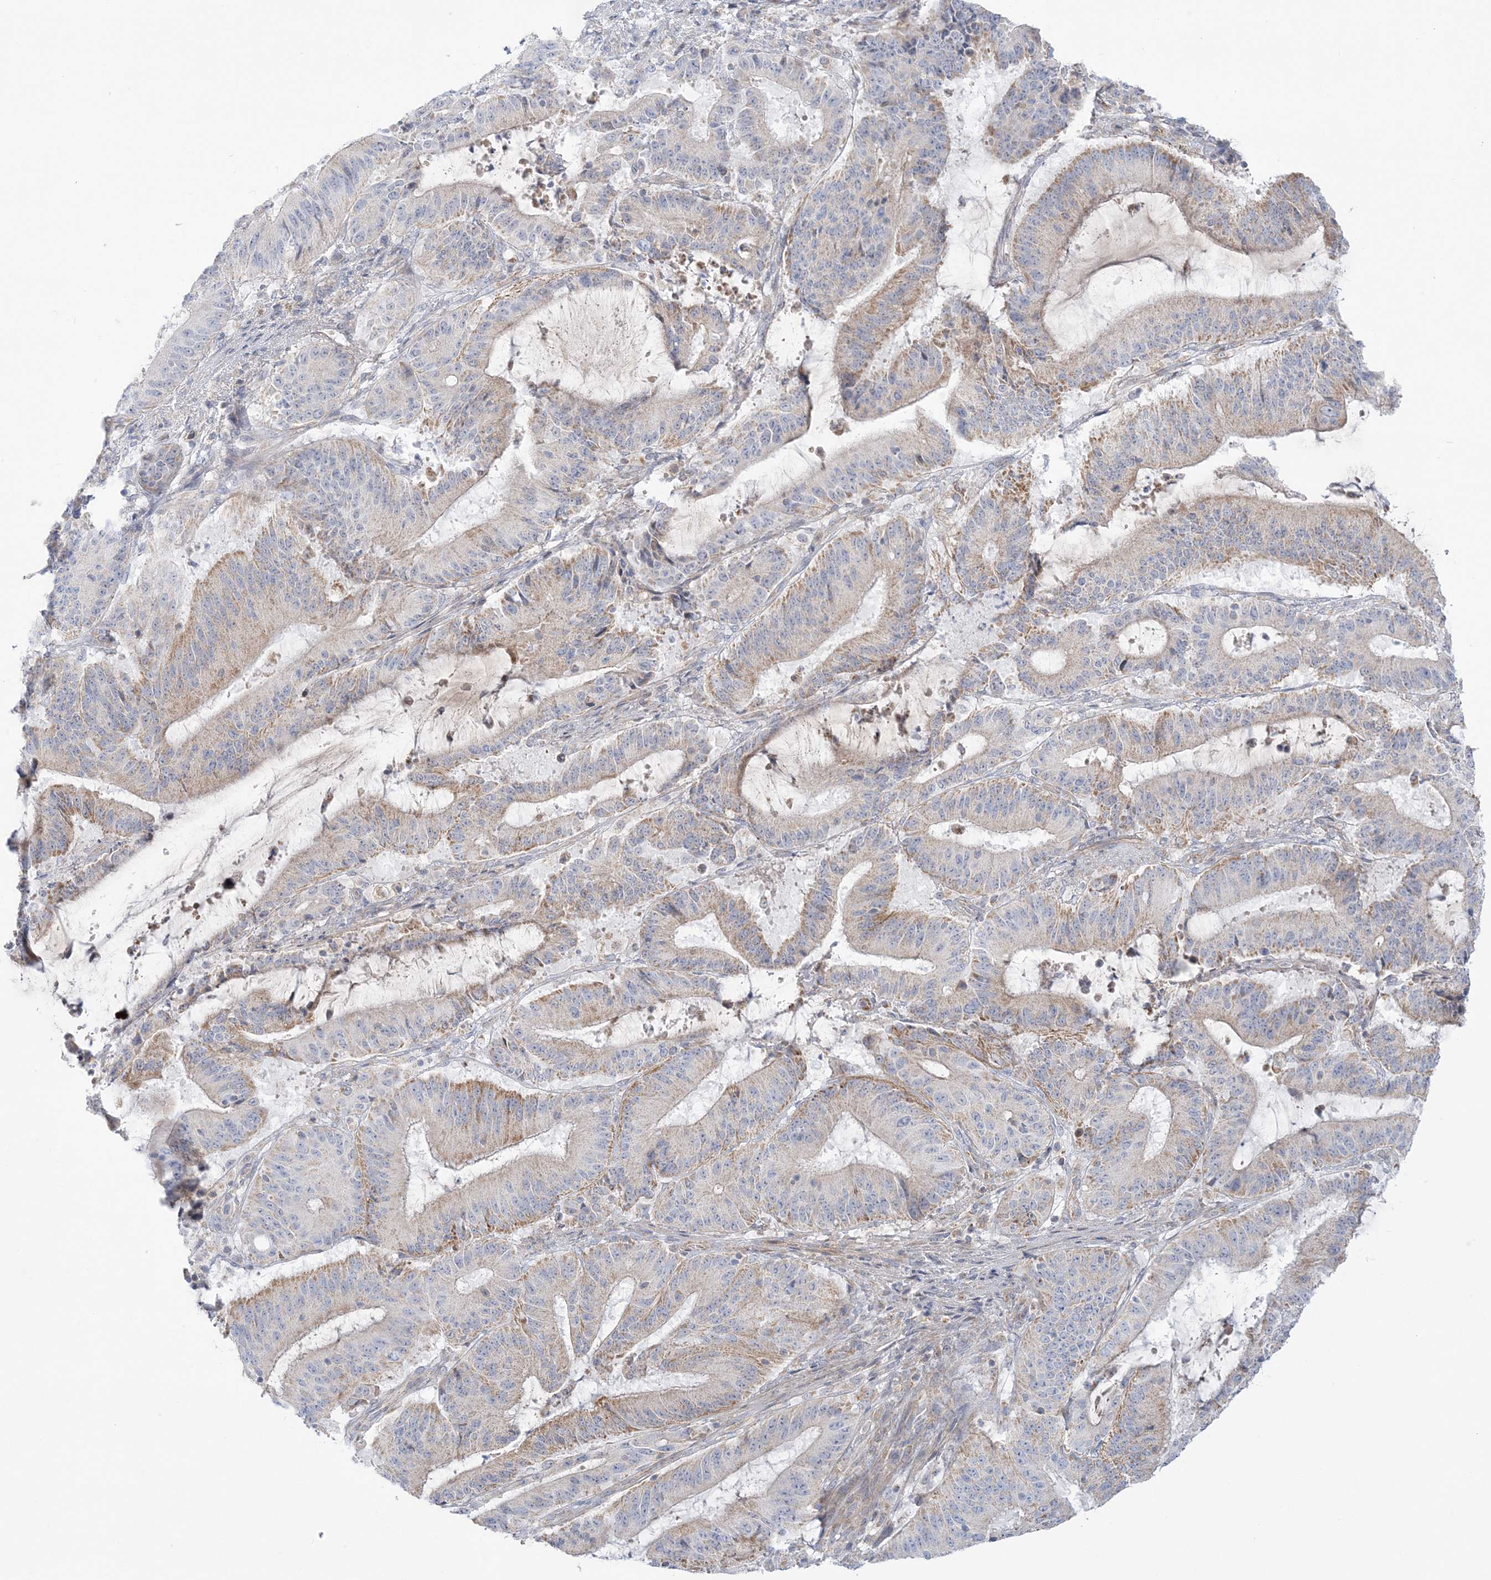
{"staining": {"intensity": "moderate", "quantity": "<25%", "location": "cytoplasmic/membranous"}, "tissue": "liver cancer", "cell_type": "Tumor cells", "image_type": "cancer", "snomed": [{"axis": "morphology", "description": "Normal tissue, NOS"}, {"axis": "morphology", "description": "Cholangiocarcinoma"}, {"axis": "topography", "description": "Liver"}, {"axis": "topography", "description": "Peripheral nerve tissue"}], "caption": "IHC (DAB) staining of cholangiocarcinoma (liver) exhibits moderate cytoplasmic/membranous protein expression in about <25% of tumor cells.", "gene": "SCLT1", "patient": {"sex": "female", "age": 73}}